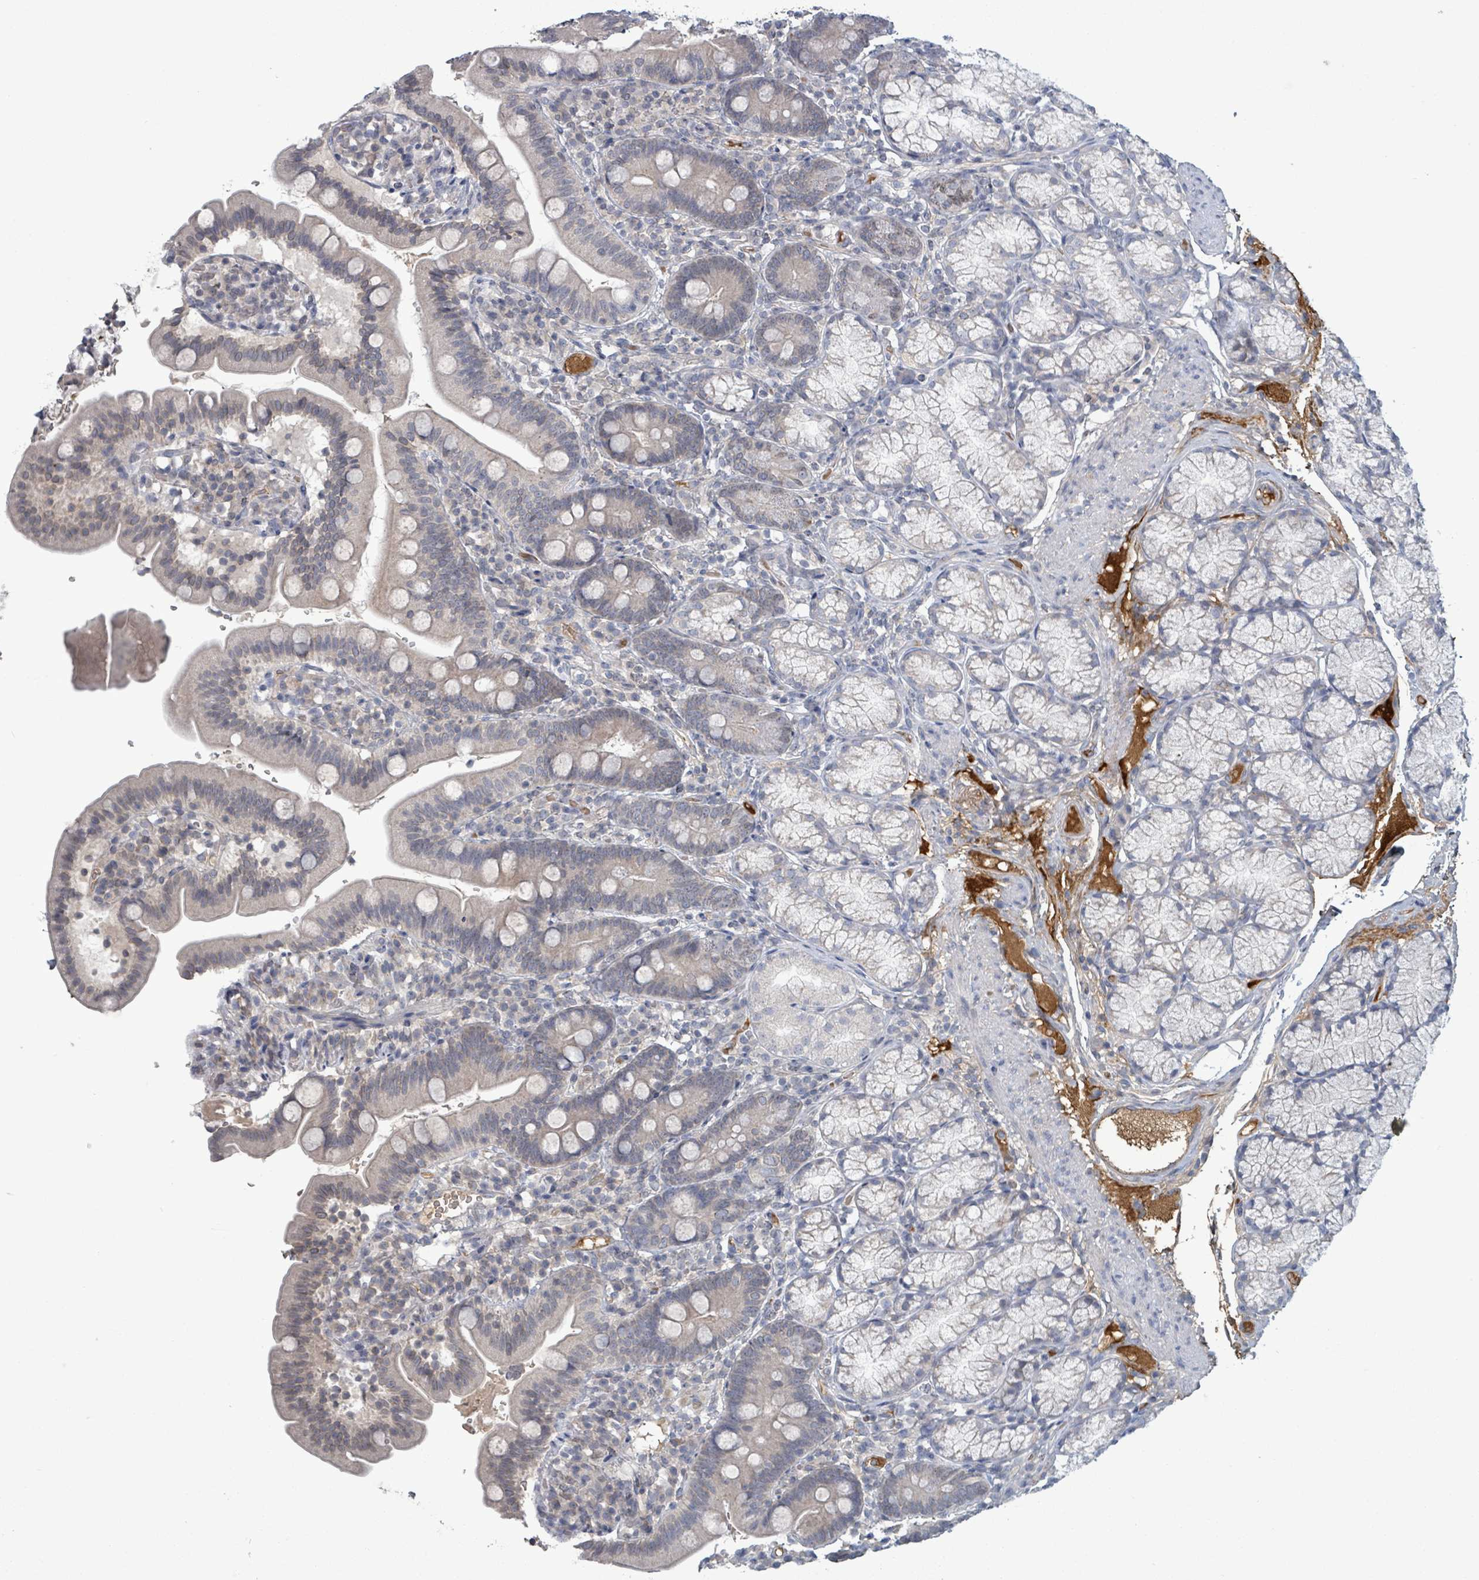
{"staining": {"intensity": "negative", "quantity": "none", "location": "none"}, "tissue": "duodenum", "cell_type": "Glandular cells", "image_type": "normal", "snomed": [{"axis": "morphology", "description": "Normal tissue, NOS"}, {"axis": "topography", "description": "Duodenum"}], "caption": "This is a photomicrograph of immunohistochemistry (IHC) staining of benign duodenum, which shows no staining in glandular cells.", "gene": "GRM8", "patient": {"sex": "female", "age": 67}}